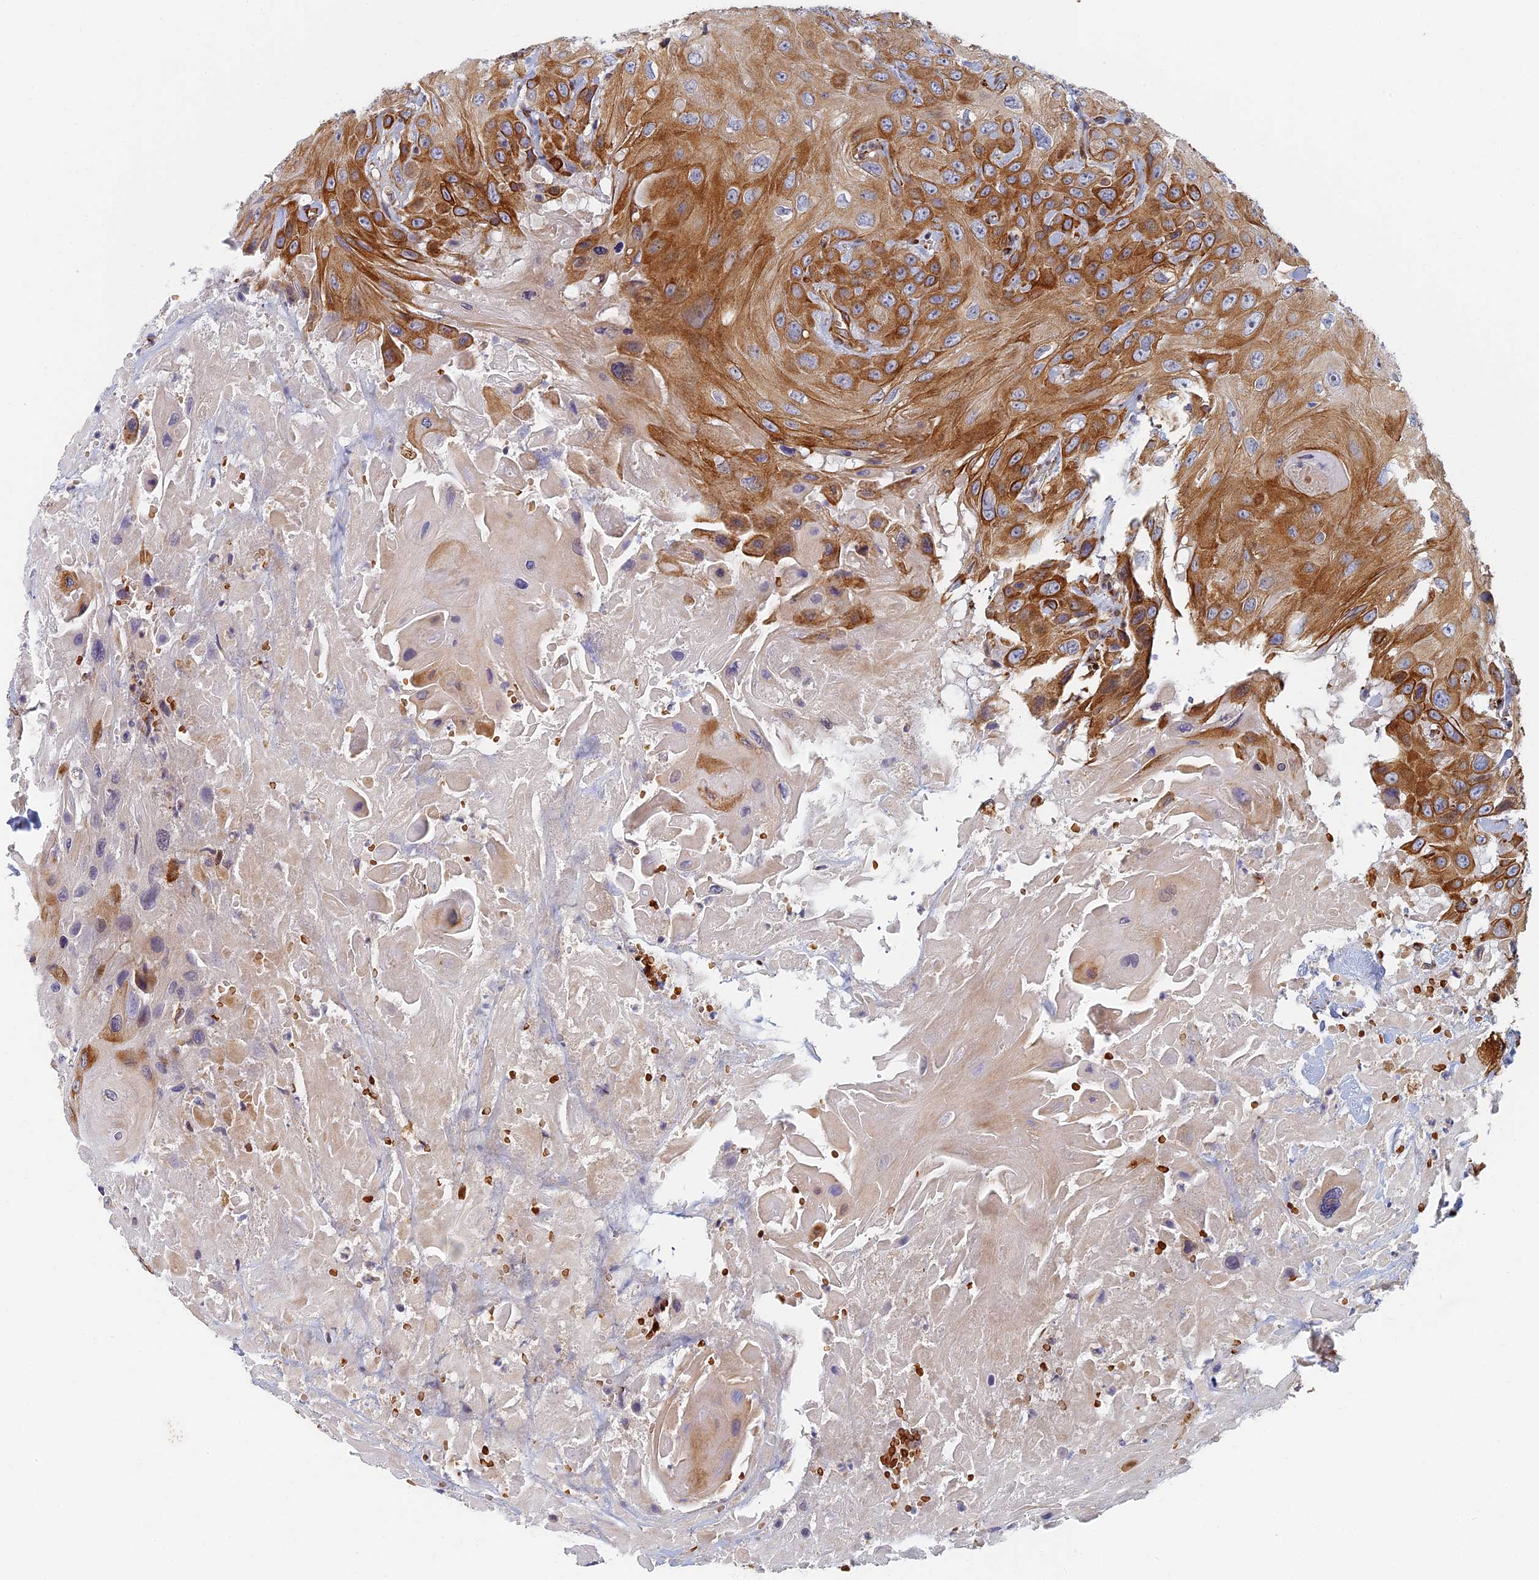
{"staining": {"intensity": "strong", "quantity": "25%-75%", "location": "cytoplasmic/membranous"}, "tissue": "head and neck cancer", "cell_type": "Tumor cells", "image_type": "cancer", "snomed": [{"axis": "morphology", "description": "Squamous cell carcinoma, NOS"}, {"axis": "topography", "description": "Head-Neck"}], "caption": "IHC micrograph of human squamous cell carcinoma (head and neck) stained for a protein (brown), which demonstrates high levels of strong cytoplasmic/membranous staining in approximately 25%-75% of tumor cells.", "gene": "ABCB10", "patient": {"sex": "male", "age": 81}}